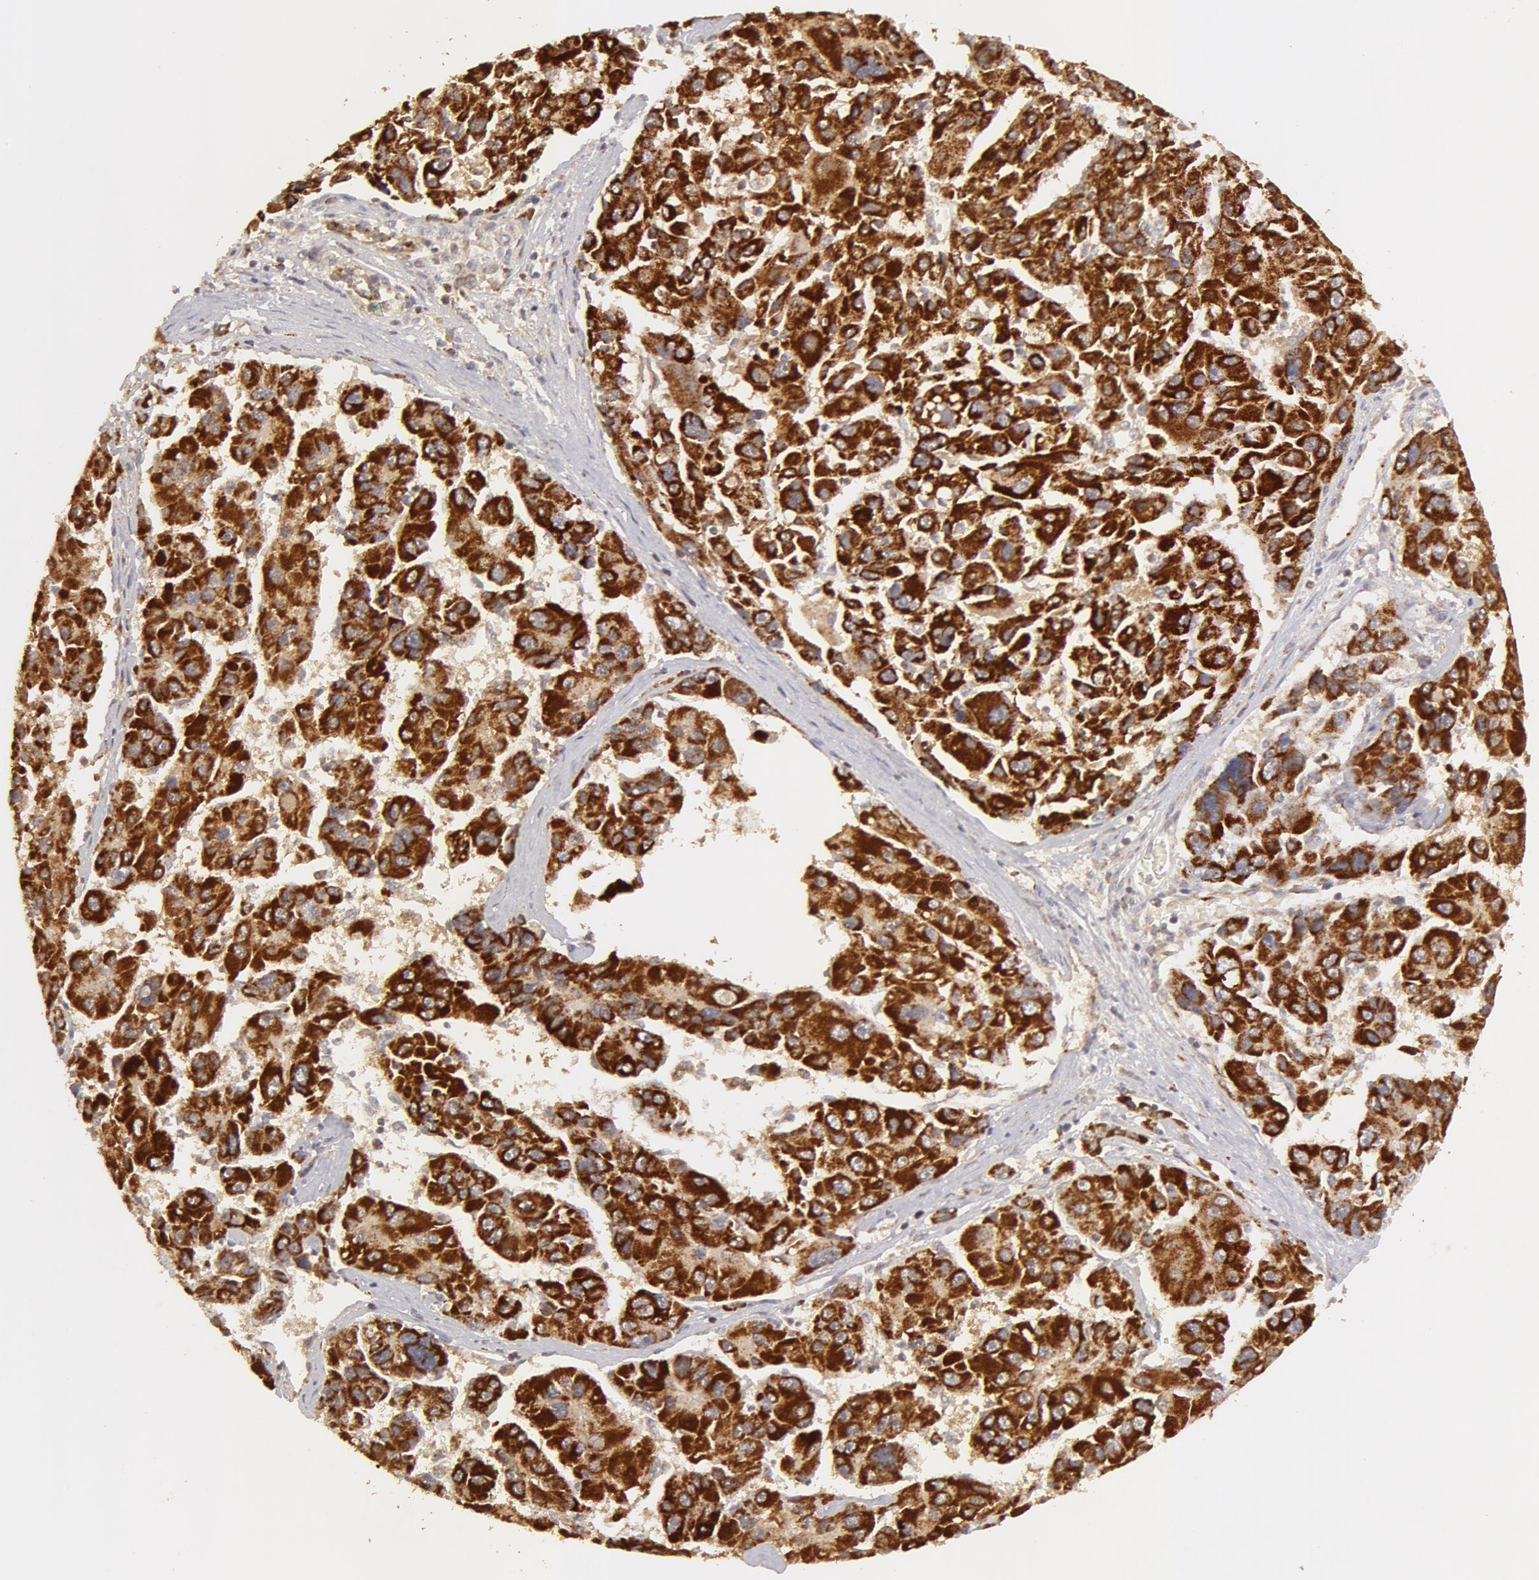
{"staining": {"intensity": "strong", "quantity": ">75%", "location": "cytoplasmic/membranous"}, "tissue": "liver cancer", "cell_type": "Tumor cells", "image_type": "cancer", "snomed": [{"axis": "morphology", "description": "Carcinoma, Hepatocellular, NOS"}, {"axis": "topography", "description": "Liver"}], "caption": "Liver hepatocellular carcinoma tissue shows strong cytoplasmic/membranous positivity in approximately >75% of tumor cells", "gene": "ADPRH", "patient": {"sex": "male", "age": 64}}